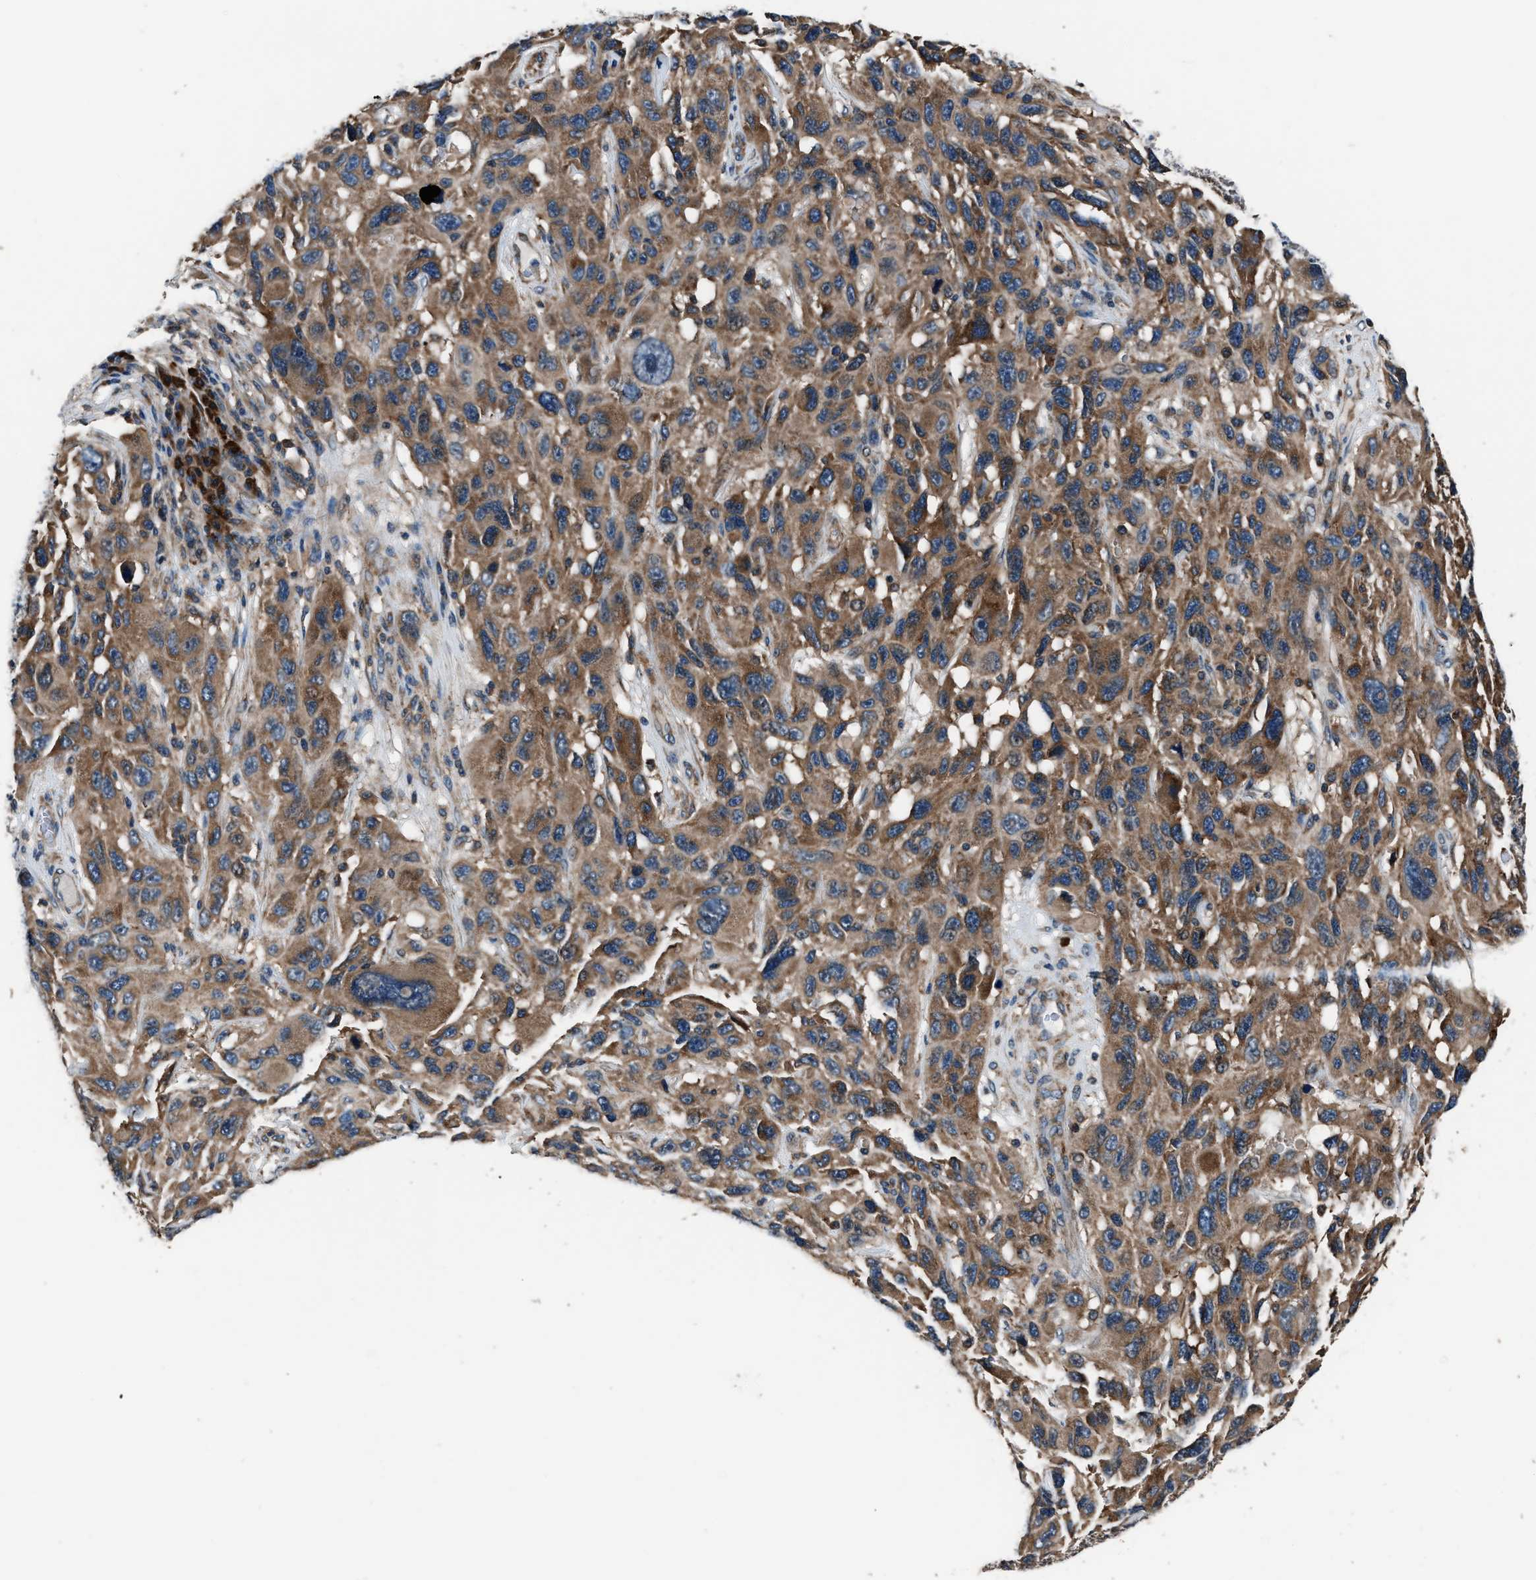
{"staining": {"intensity": "moderate", "quantity": ">75%", "location": "cytoplasmic/membranous"}, "tissue": "melanoma", "cell_type": "Tumor cells", "image_type": "cancer", "snomed": [{"axis": "morphology", "description": "Malignant melanoma, NOS"}, {"axis": "topography", "description": "Skin"}], "caption": "Protein expression analysis of malignant melanoma reveals moderate cytoplasmic/membranous staining in approximately >75% of tumor cells.", "gene": "IMPDH2", "patient": {"sex": "male", "age": 53}}